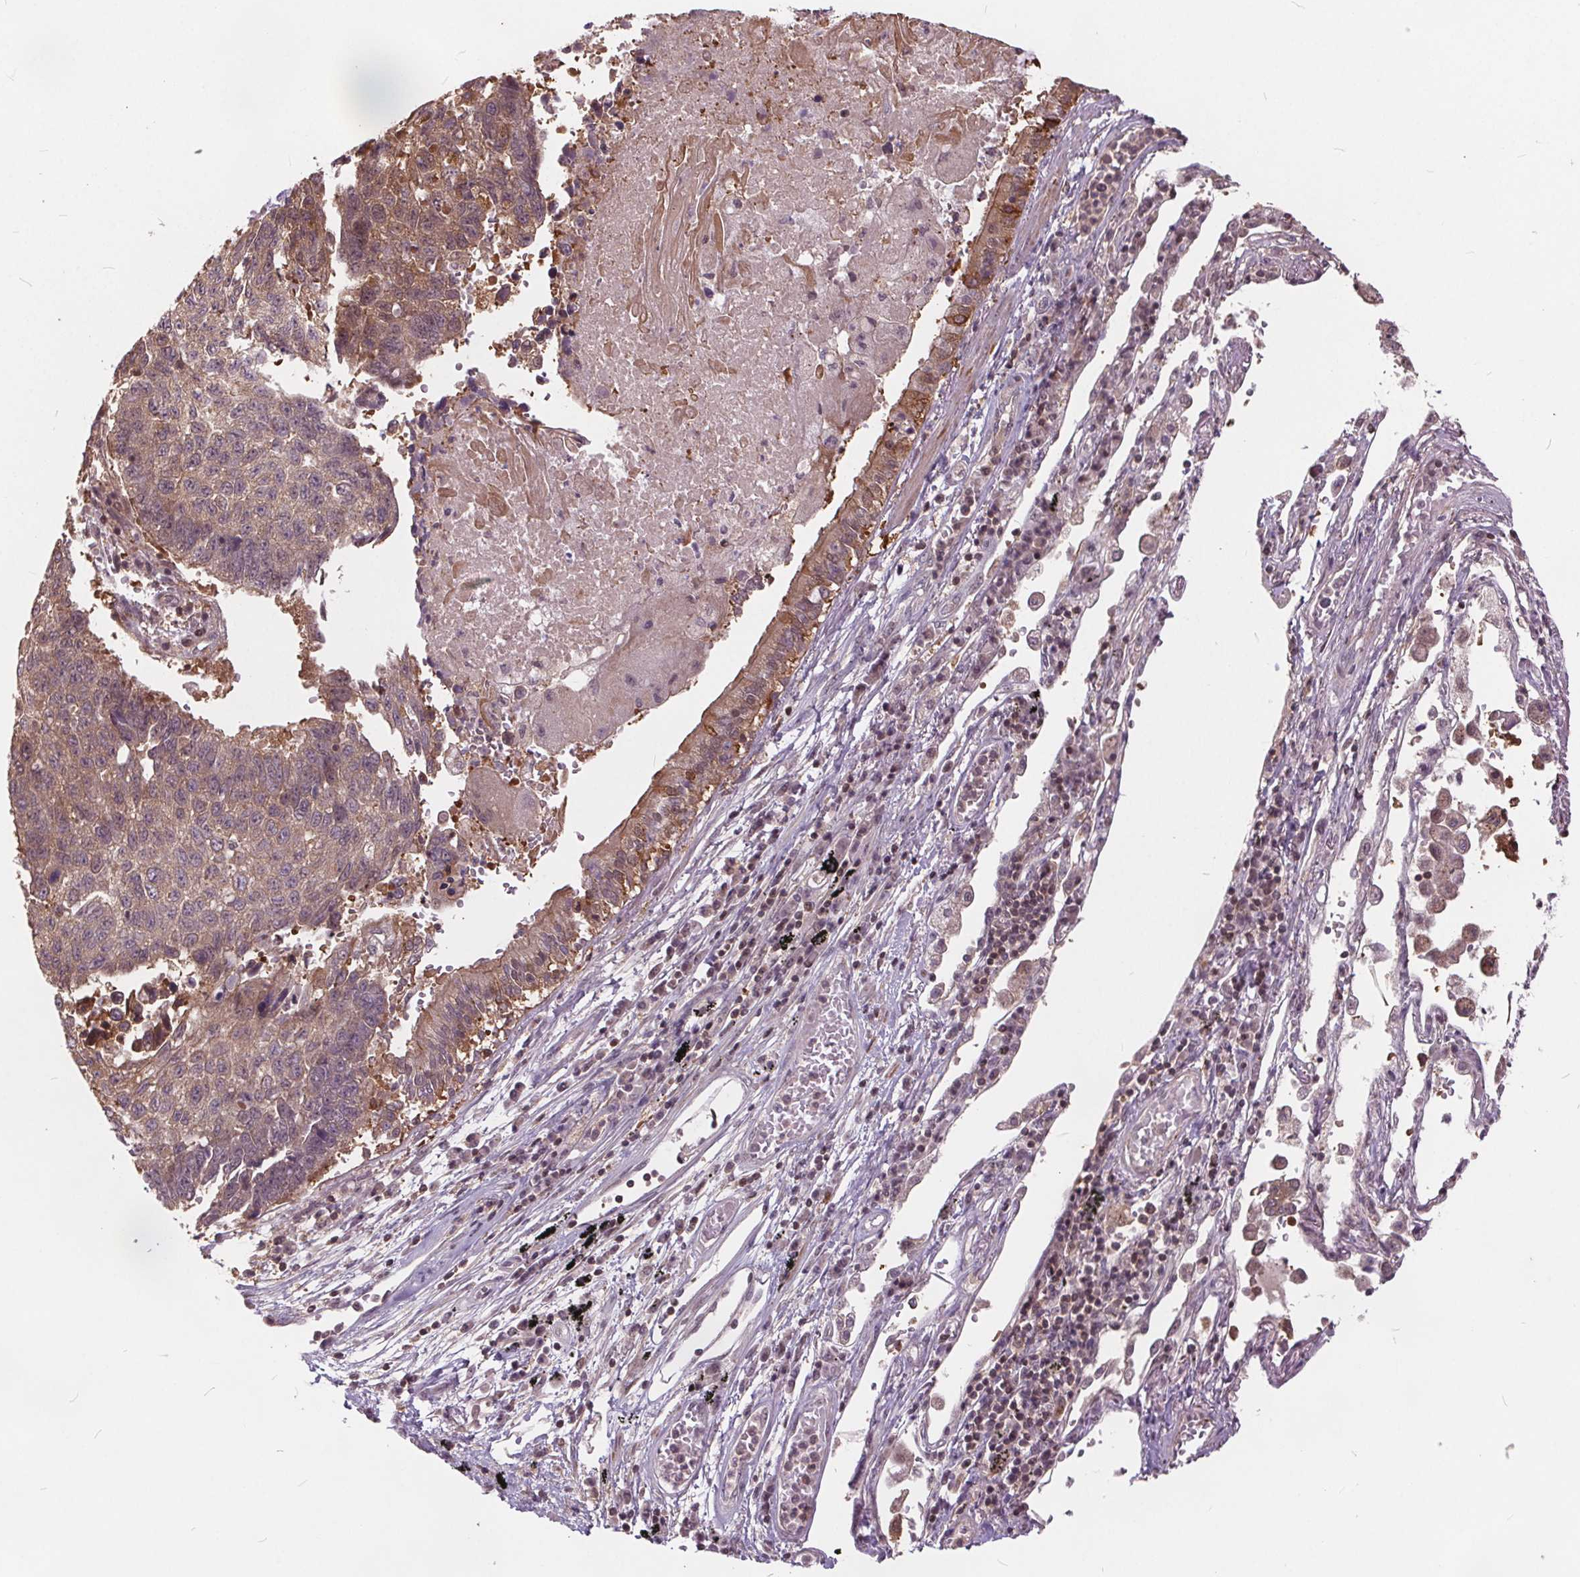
{"staining": {"intensity": "weak", "quantity": ">75%", "location": "cytoplasmic/membranous"}, "tissue": "lung cancer", "cell_type": "Tumor cells", "image_type": "cancer", "snomed": [{"axis": "morphology", "description": "Squamous cell carcinoma, NOS"}, {"axis": "topography", "description": "Lung"}], "caption": "Immunohistochemistry (IHC) of lung squamous cell carcinoma exhibits low levels of weak cytoplasmic/membranous positivity in about >75% of tumor cells.", "gene": "HIF1AN", "patient": {"sex": "male", "age": 73}}